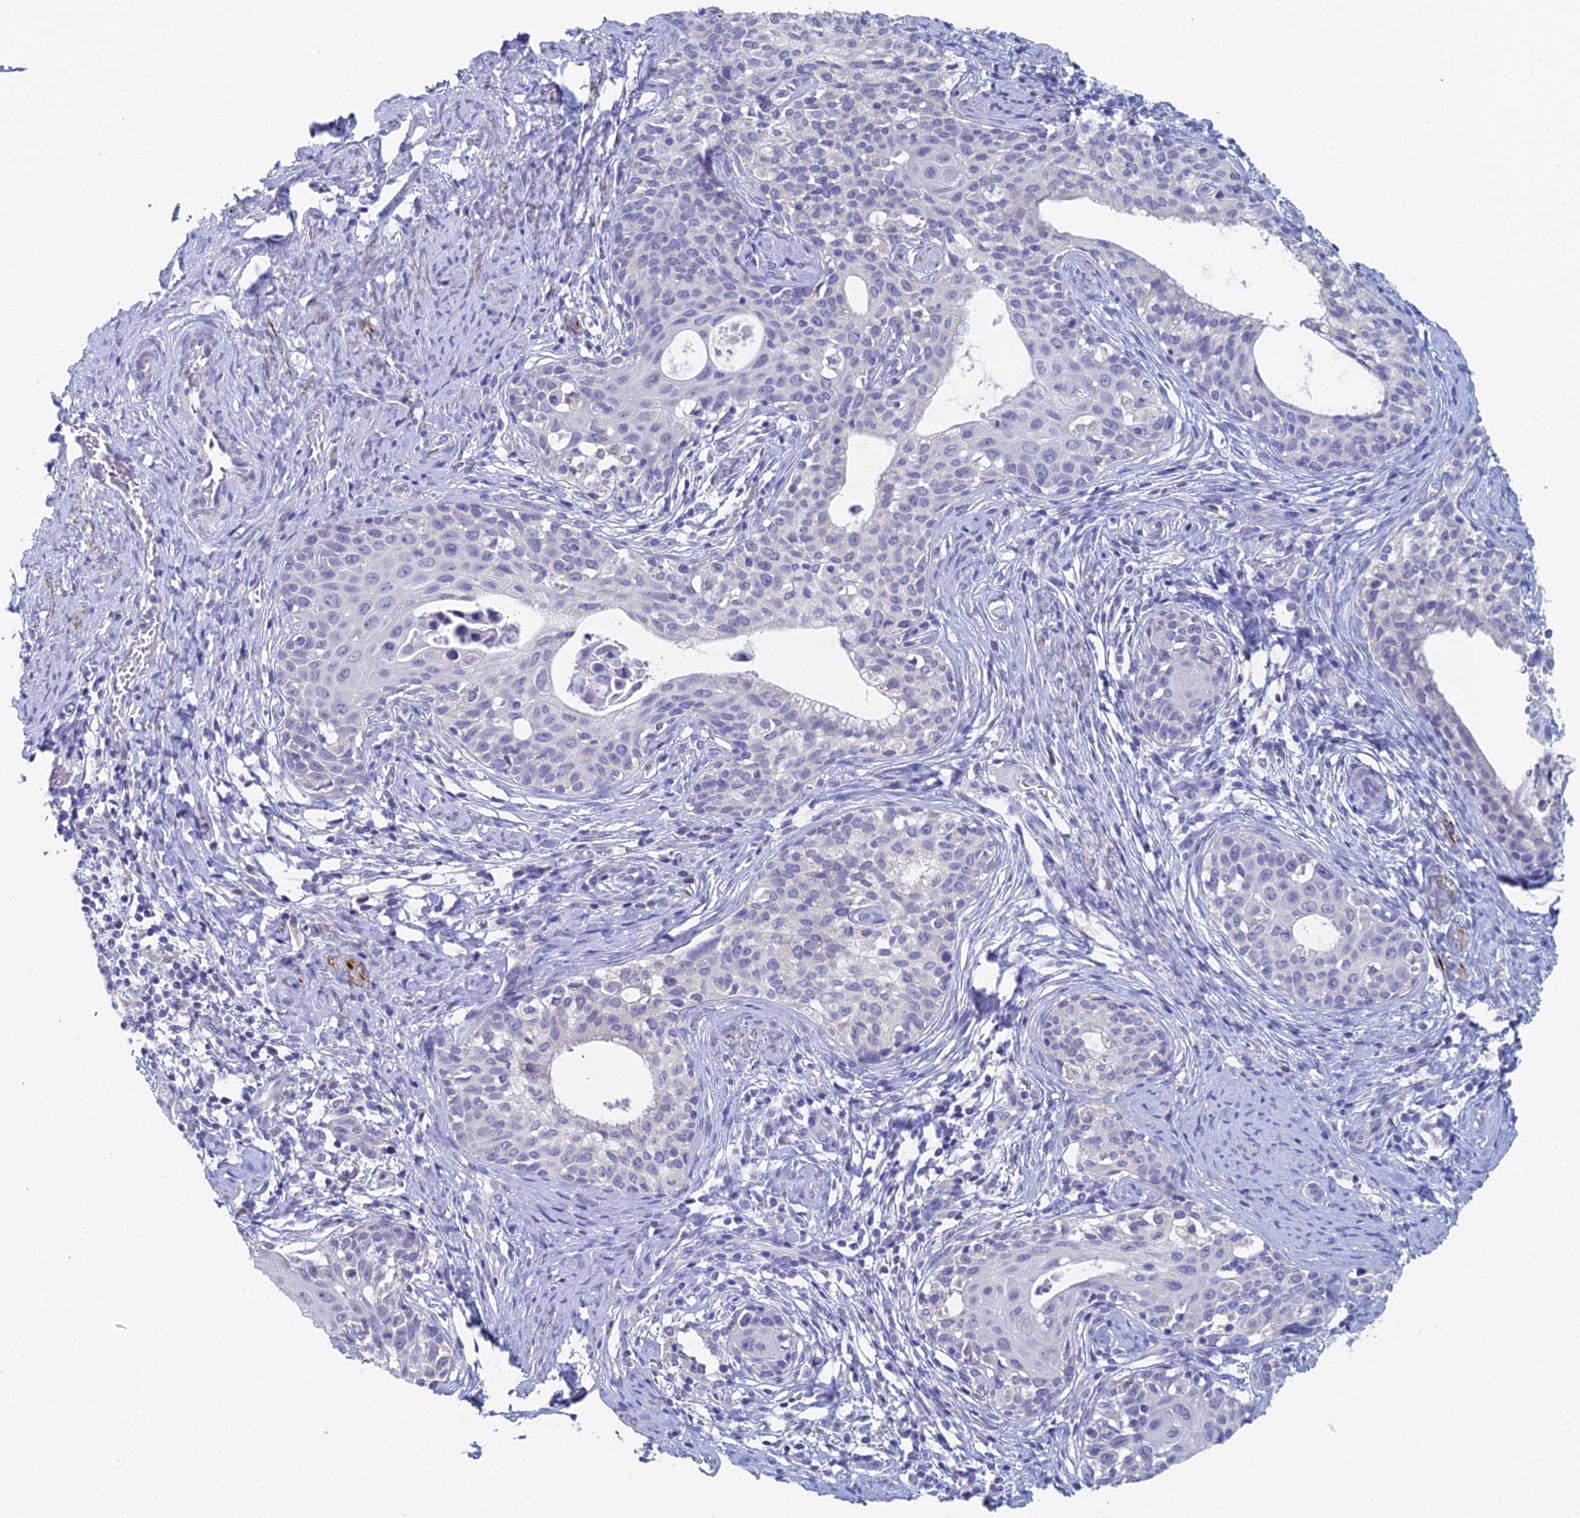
{"staining": {"intensity": "negative", "quantity": "none", "location": "none"}, "tissue": "cervical cancer", "cell_type": "Tumor cells", "image_type": "cancer", "snomed": [{"axis": "morphology", "description": "Squamous cell carcinoma, NOS"}, {"axis": "morphology", "description": "Adenocarcinoma, NOS"}, {"axis": "topography", "description": "Cervix"}], "caption": "The image shows no significant positivity in tumor cells of squamous cell carcinoma (cervical).", "gene": "ACSM1", "patient": {"sex": "female", "age": 52}}